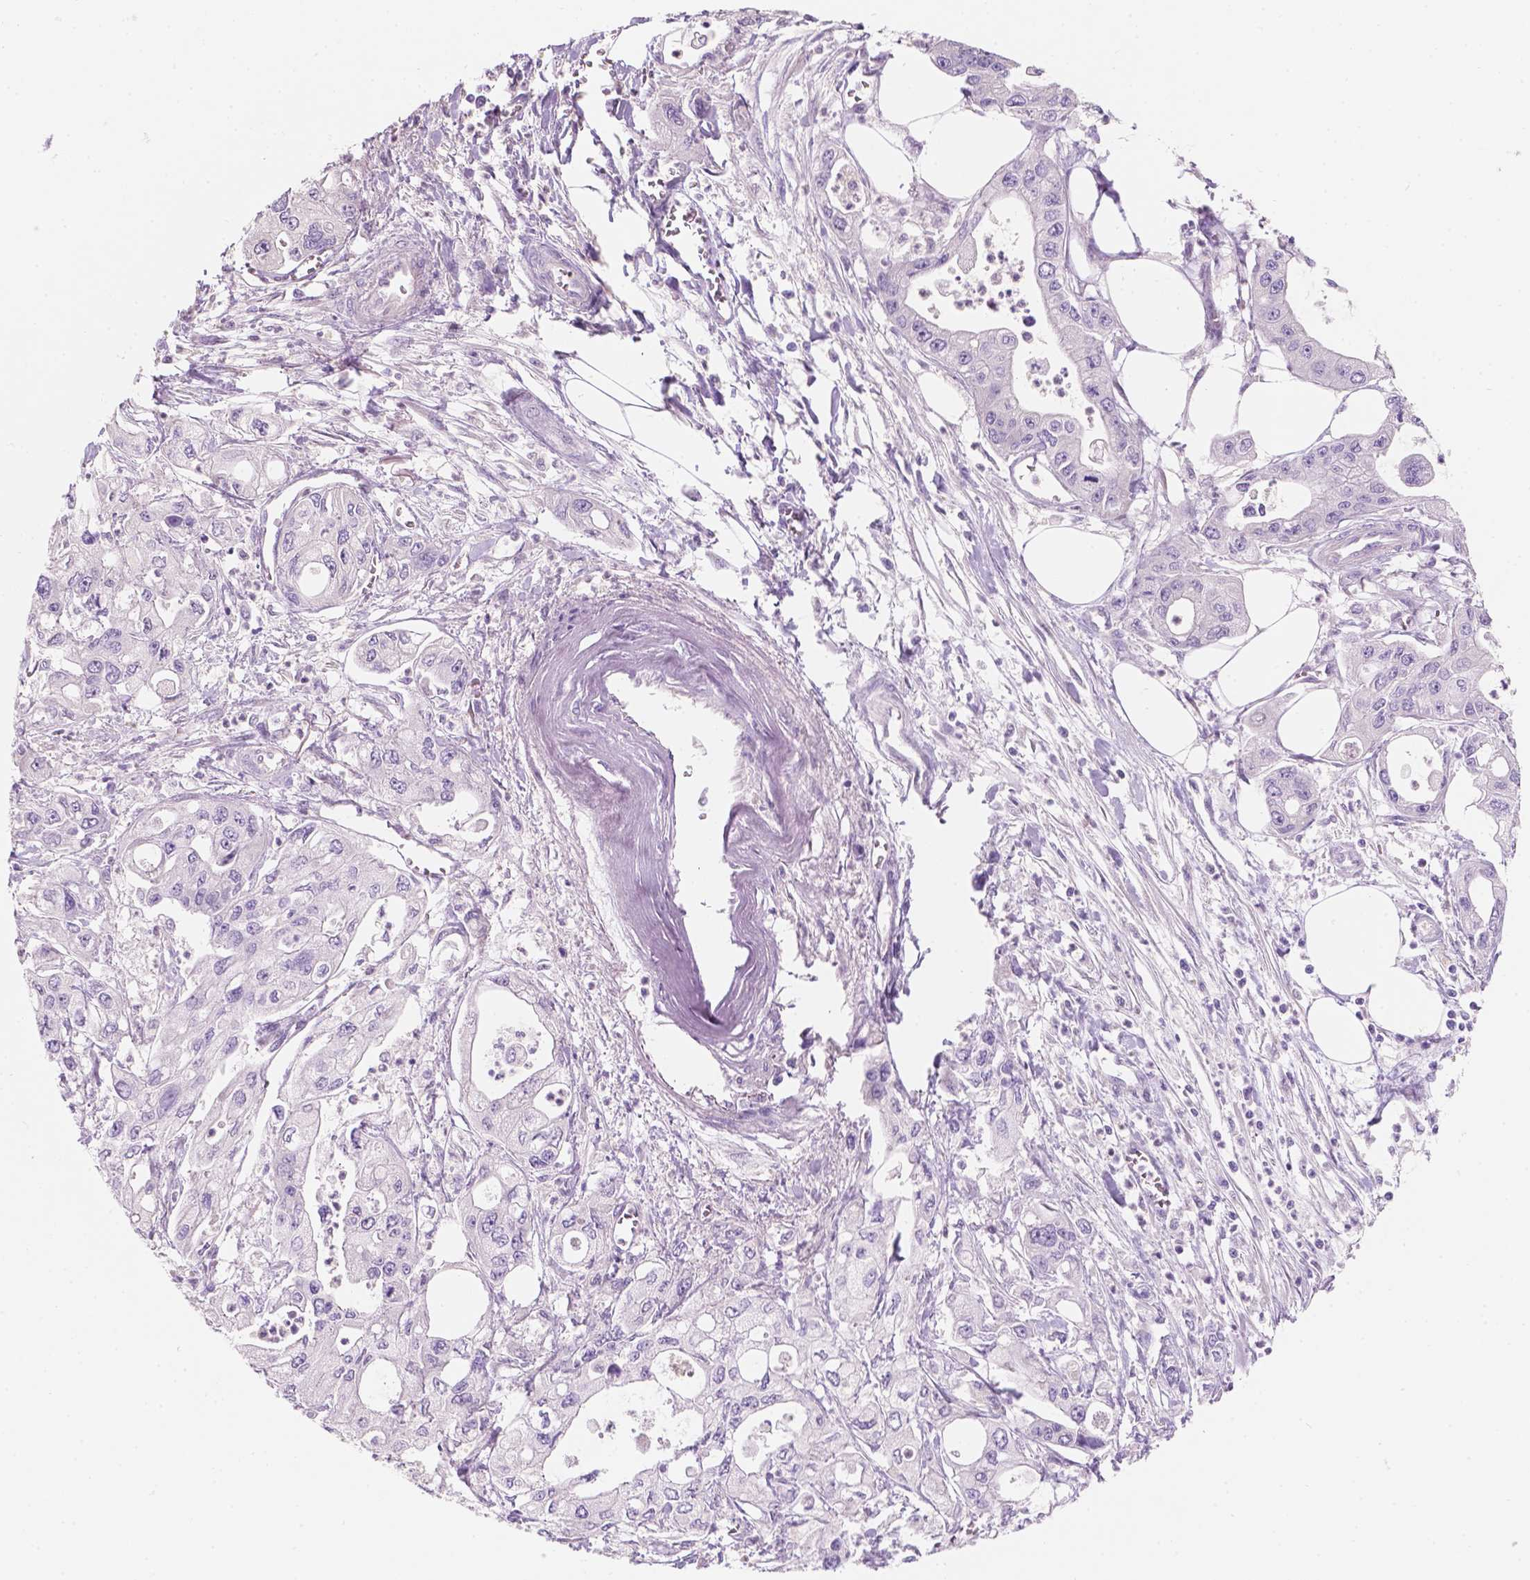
{"staining": {"intensity": "negative", "quantity": "none", "location": "none"}, "tissue": "pancreatic cancer", "cell_type": "Tumor cells", "image_type": "cancer", "snomed": [{"axis": "morphology", "description": "Adenocarcinoma, NOS"}, {"axis": "topography", "description": "Pancreas"}], "caption": "Immunohistochemistry (IHC) of adenocarcinoma (pancreatic) shows no expression in tumor cells. (Brightfield microscopy of DAB (3,3'-diaminobenzidine) immunohistochemistry at high magnification).", "gene": "SBSN", "patient": {"sex": "male", "age": 70}}